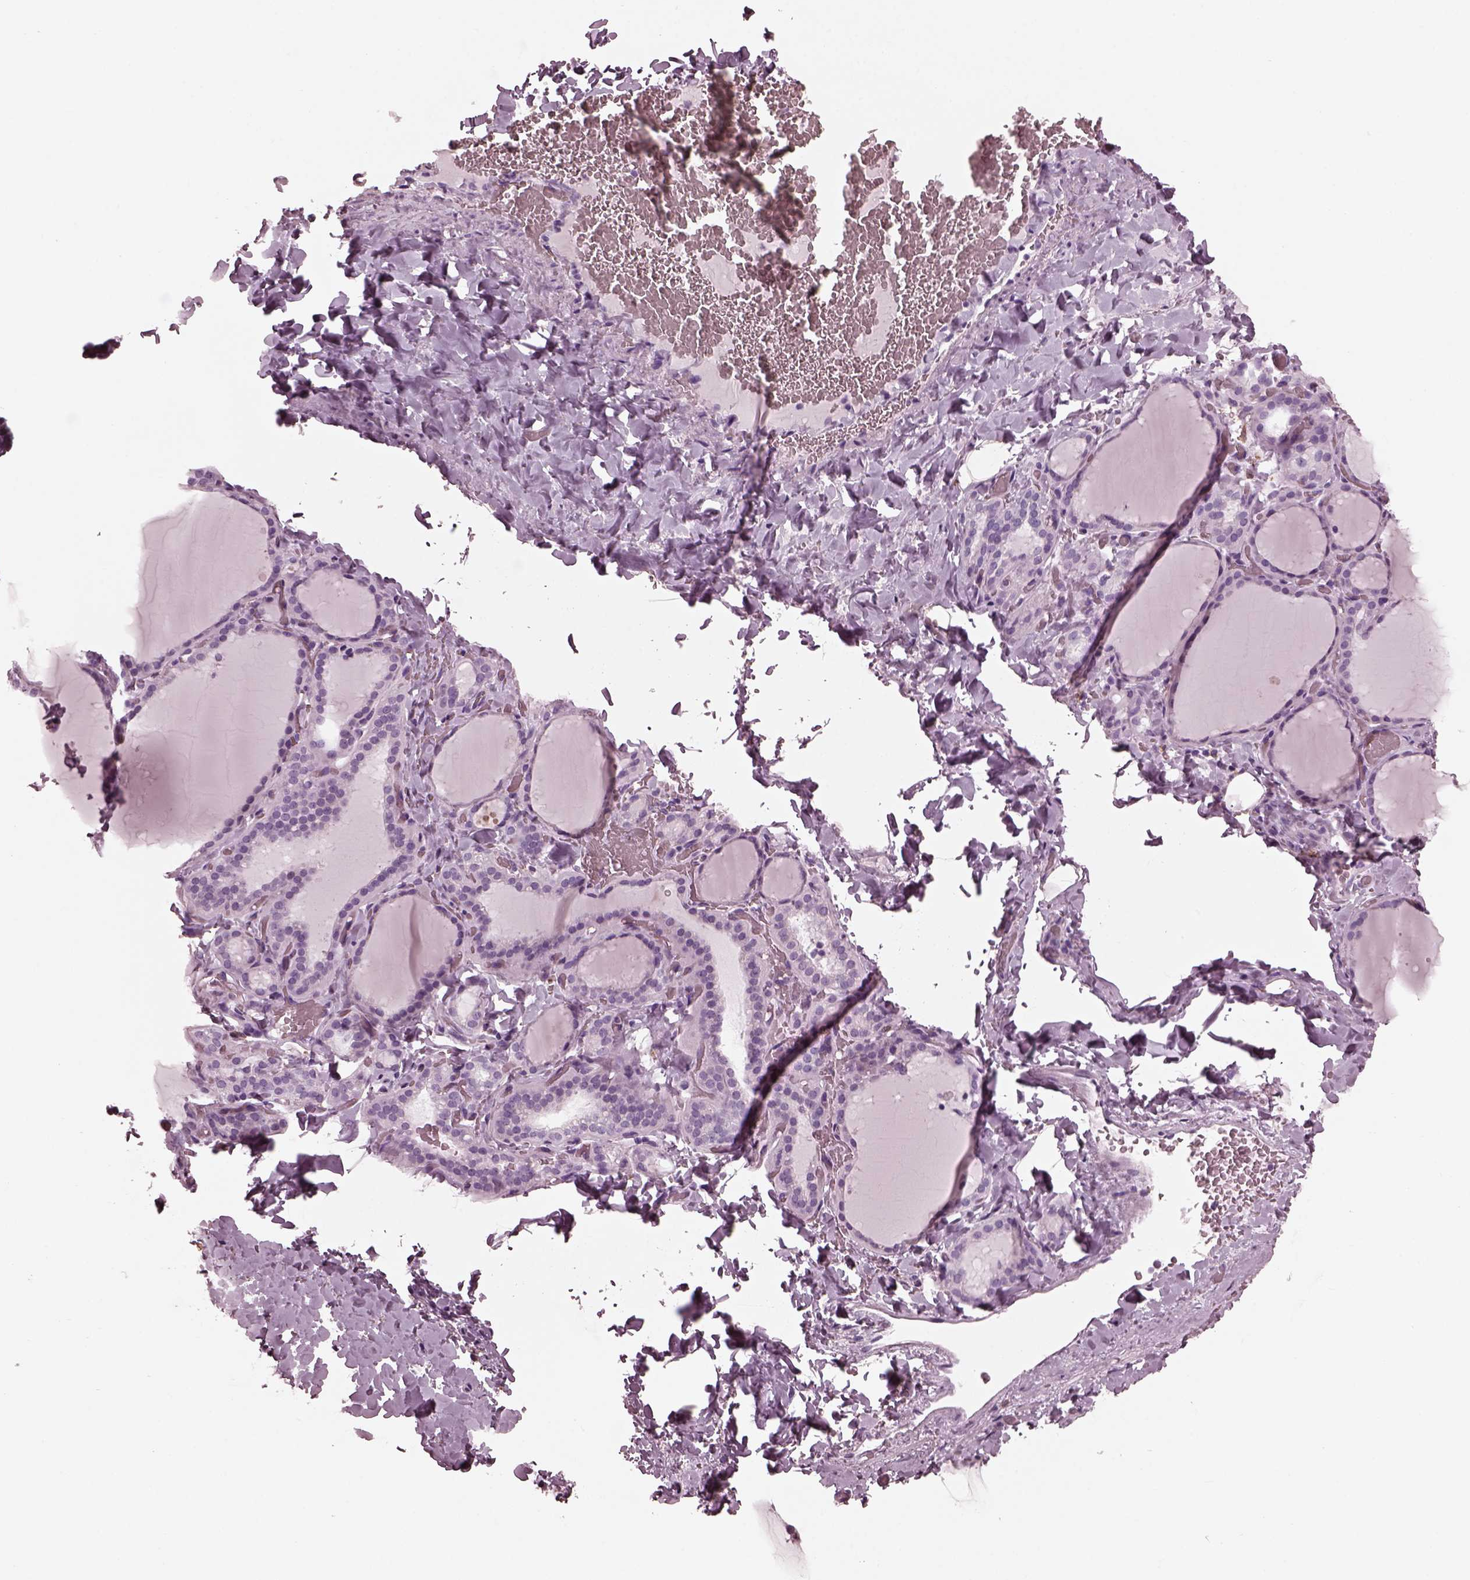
{"staining": {"intensity": "negative", "quantity": "none", "location": "none"}, "tissue": "thyroid gland", "cell_type": "Glandular cells", "image_type": "normal", "snomed": [{"axis": "morphology", "description": "Normal tissue, NOS"}, {"axis": "topography", "description": "Thyroid gland"}], "caption": "High power microscopy micrograph of an immunohistochemistry (IHC) micrograph of benign thyroid gland, revealing no significant positivity in glandular cells. (DAB IHC with hematoxylin counter stain).", "gene": "CGA", "patient": {"sex": "female", "age": 22}}